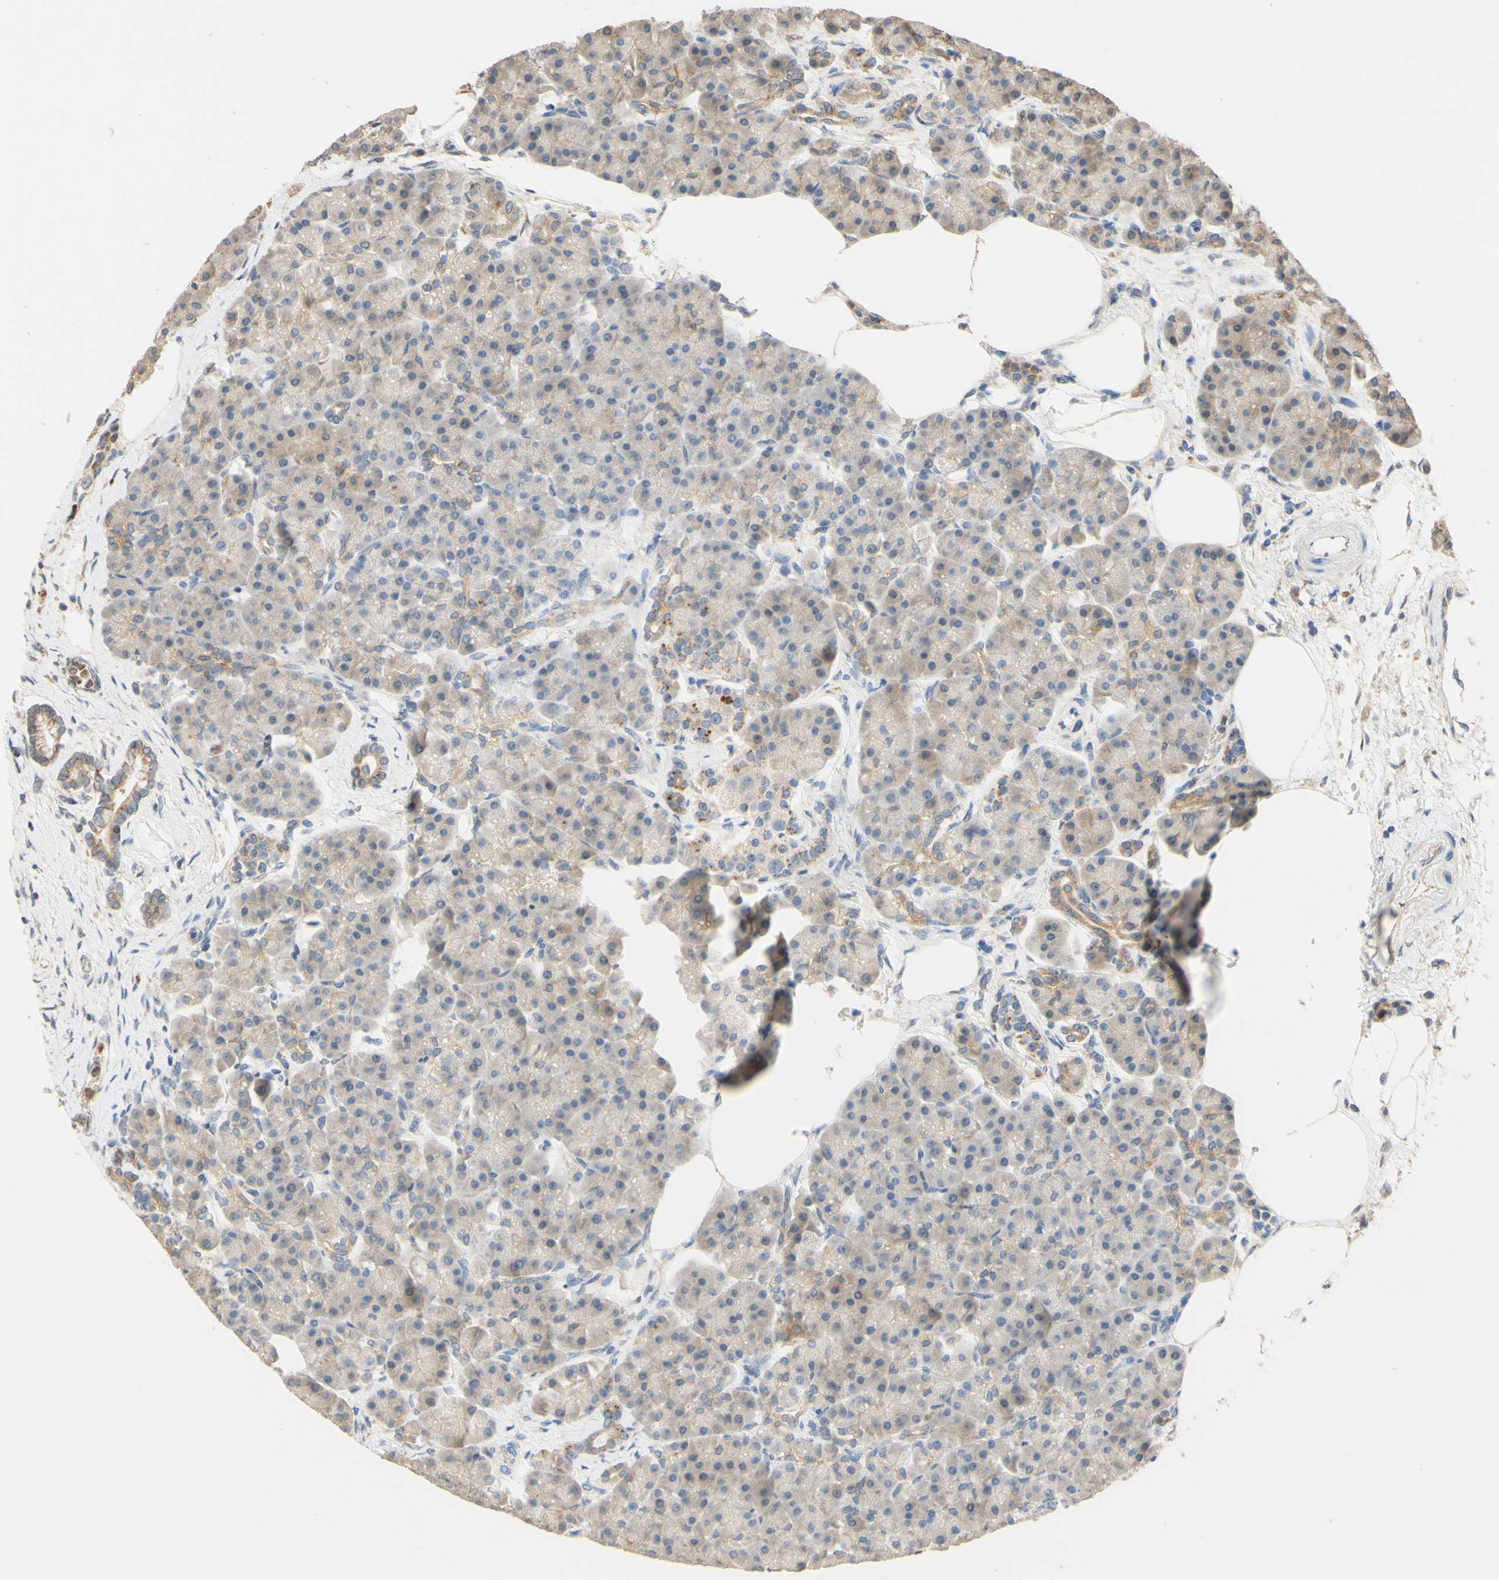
{"staining": {"intensity": "weak", "quantity": ">75%", "location": "cytoplasmic/membranous"}, "tissue": "pancreas", "cell_type": "Exocrine glandular cells", "image_type": "normal", "snomed": [{"axis": "morphology", "description": "Normal tissue, NOS"}, {"axis": "topography", "description": "Pancreas"}], "caption": "Immunohistochemical staining of benign pancreas shows >75% levels of weak cytoplasmic/membranous protein expression in about >75% of exocrine glandular cells.", "gene": "SMIM19", "patient": {"sex": "female", "age": 70}}